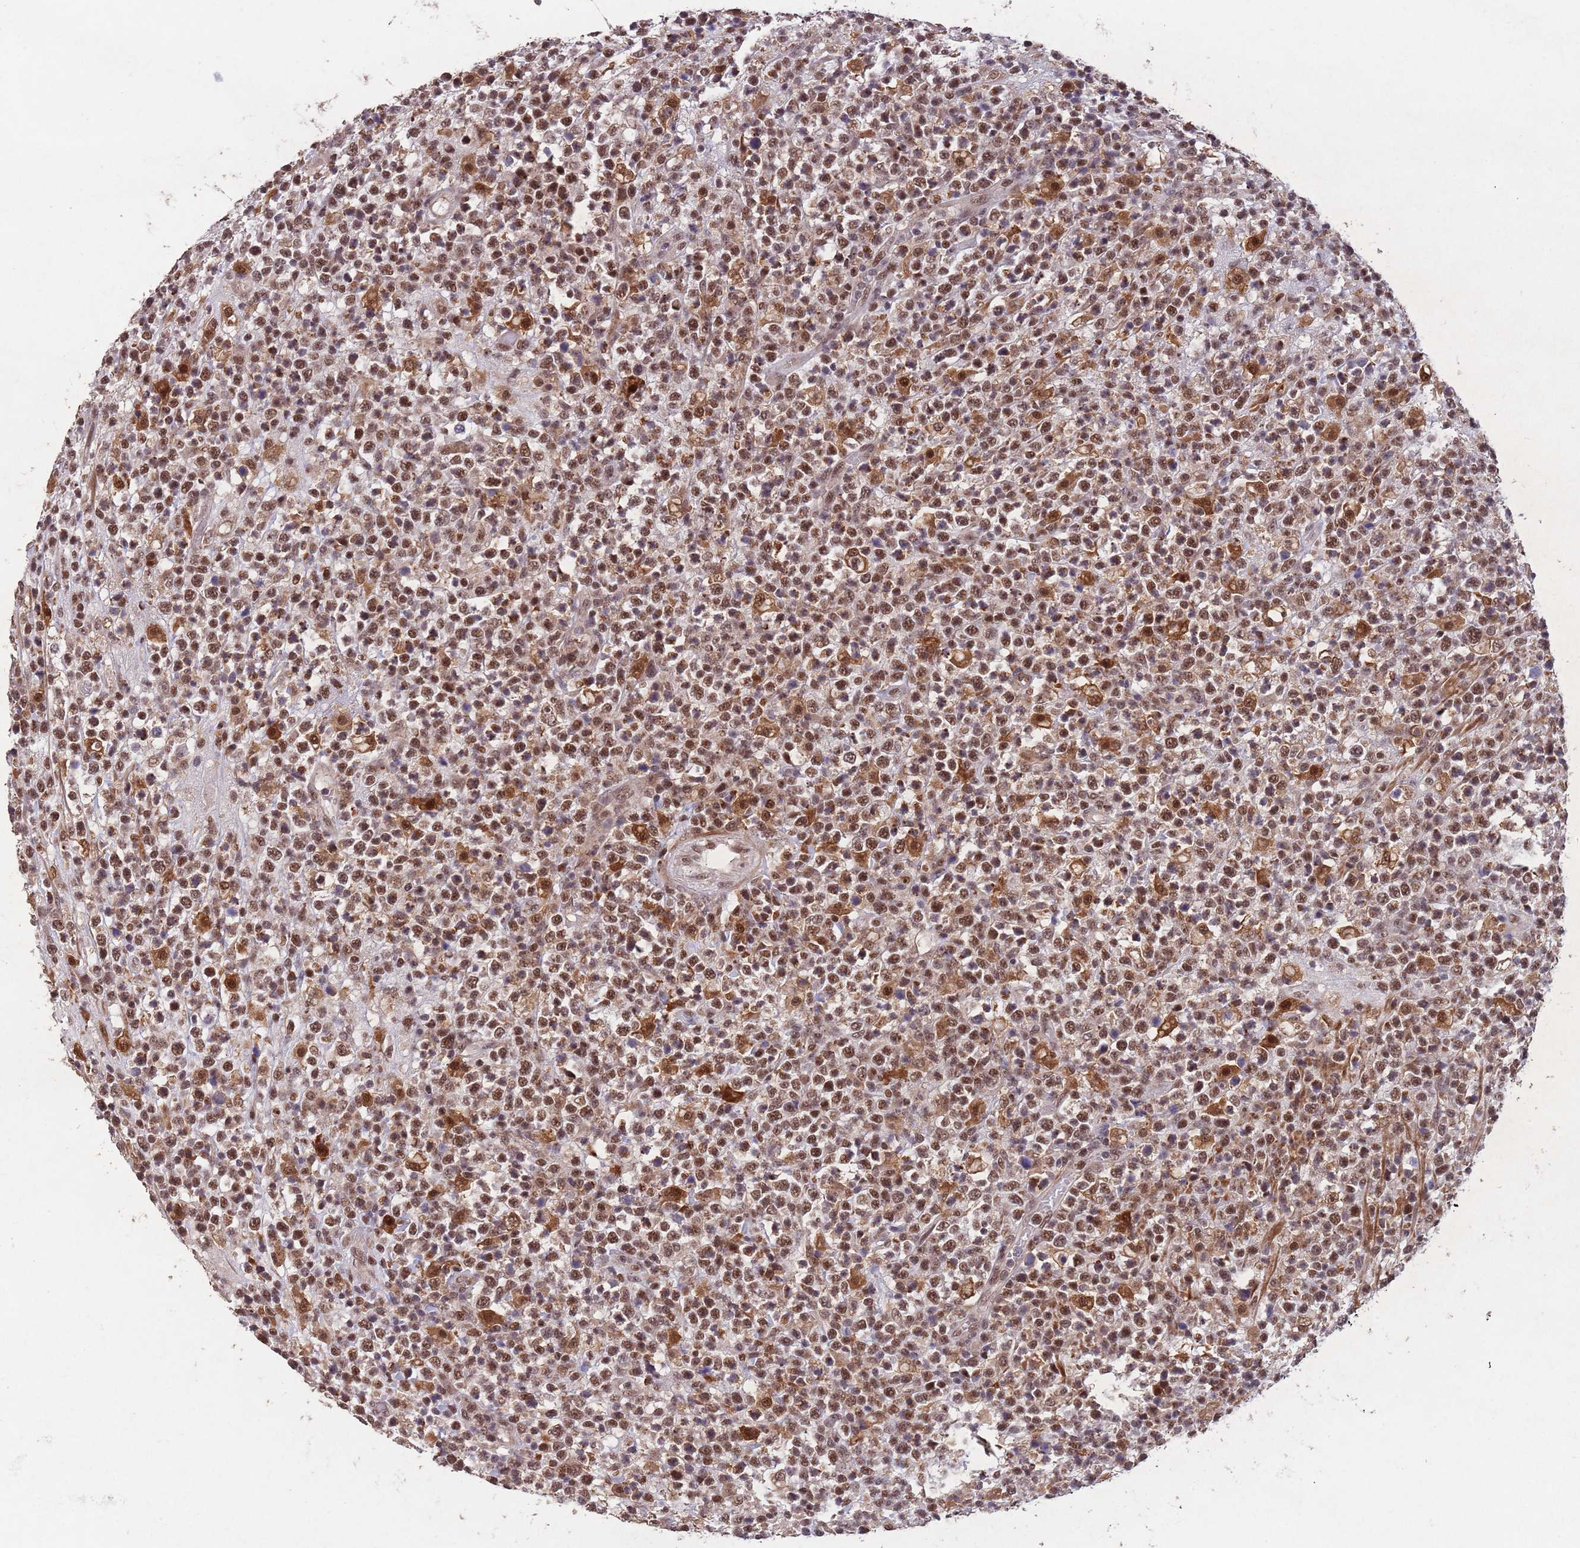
{"staining": {"intensity": "moderate", "quantity": ">75%", "location": "nuclear"}, "tissue": "lymphoma", "cell_type": "Tumor cells", "image_type": "cancer", "snomed": [{"axis": "morphology", "description": "Malignant lymphoma, non-Hodgkin's type, High grade"}, {"axis": "topography", "description": "Colon"}], "caption": "Moderate nuclear positivity is appreciated in approximately >75% of tumor cells in malignant lymphoma, non-Hodgkin's type (high-grade). (IHC, brightfield microscopy, high magnification).", "gene": "ZNF639", "patient": {"sex": "female", "age": 53}}